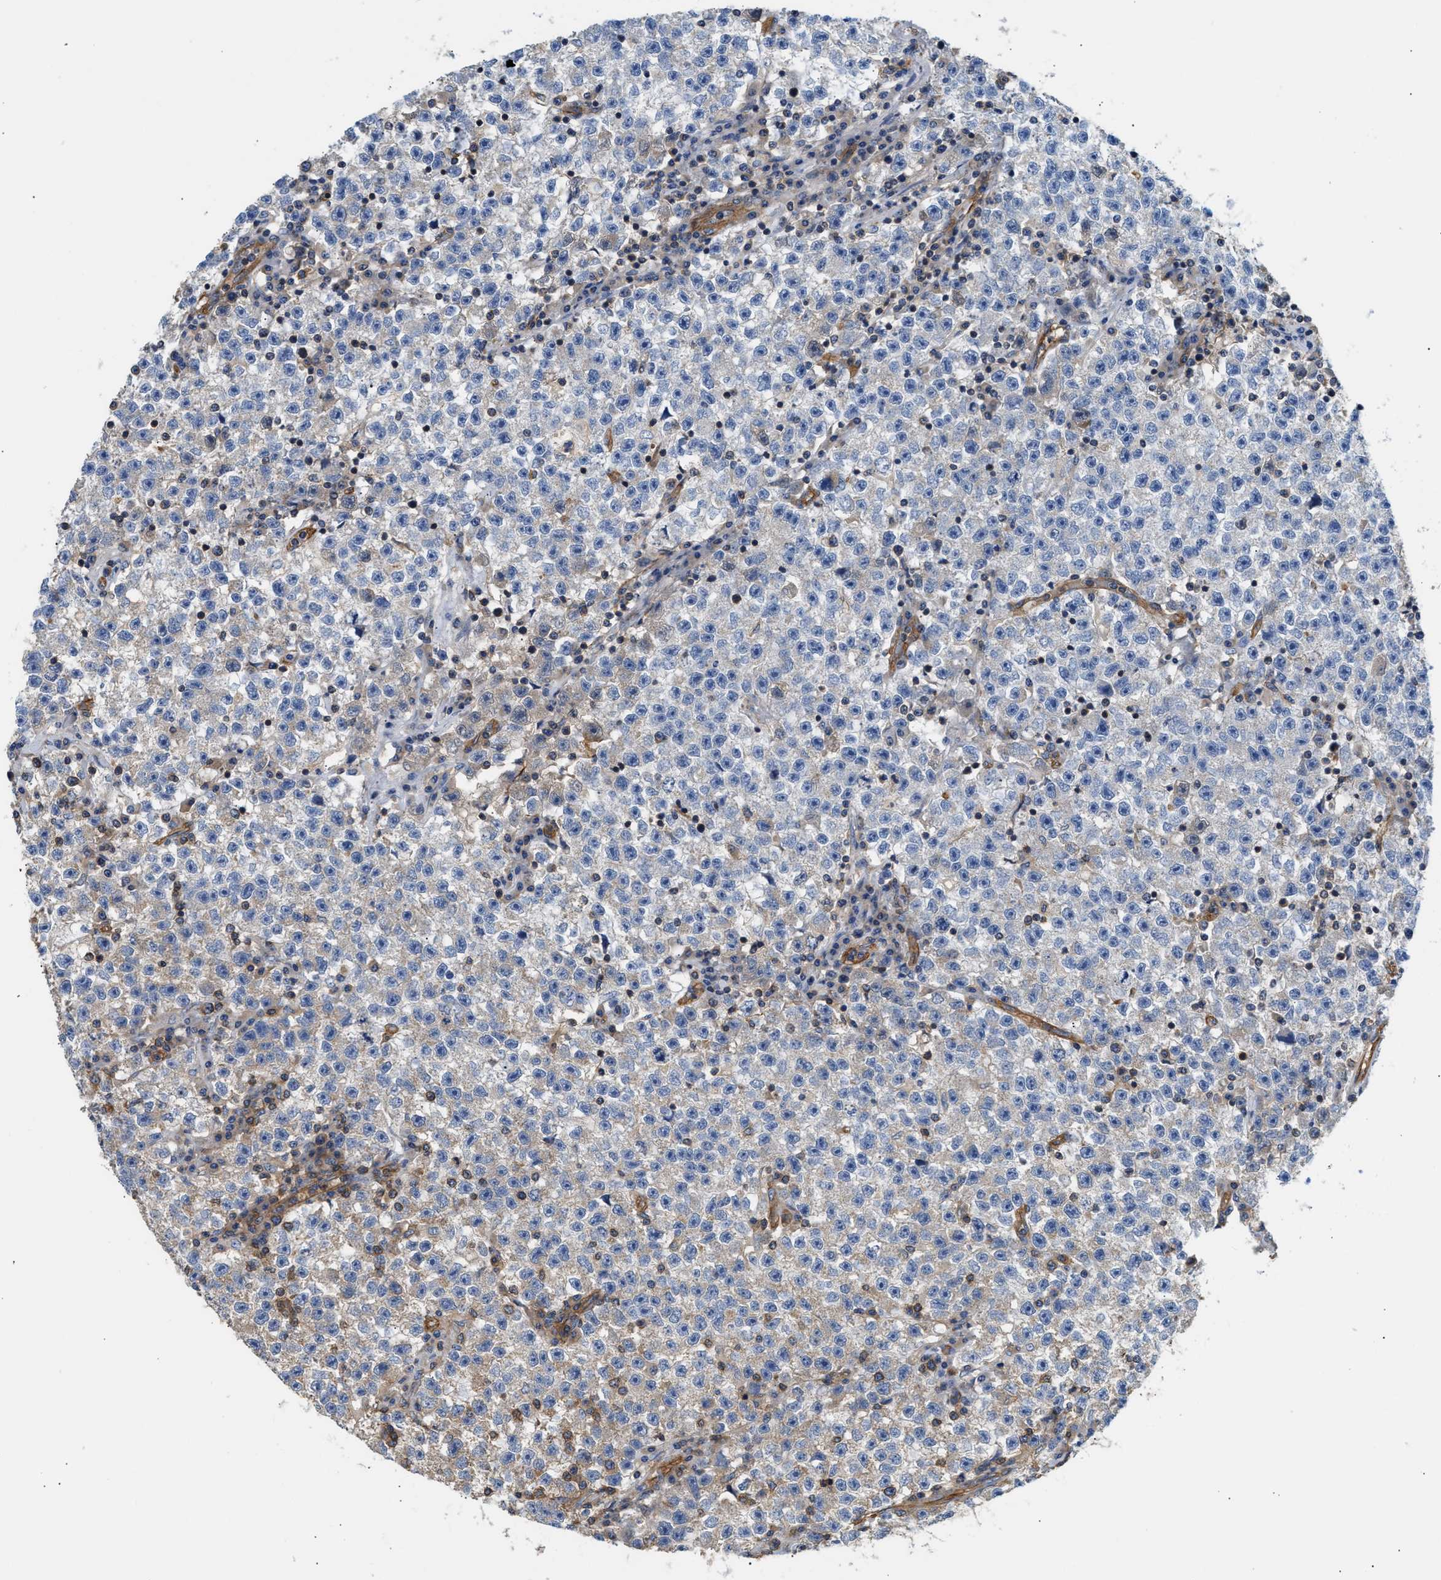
{"staining": {"intensity": "negative", "quantity": "none", "location": "none"}, "tissue": "testis cancer", "cell_type": "Tumor cells", "image_type": "cancer", "snomed": [{"axis": "morphology", "description": "Seminoma, NOS"}, {"axis": "topography", "description": "Testis"}], "caption": "Protein analysis of testis cancer (seminoma) demonstrates no significant staining in tumor cells.", "gene": "SAMD9L", "patient": {"sex": "male", "age": 22}}